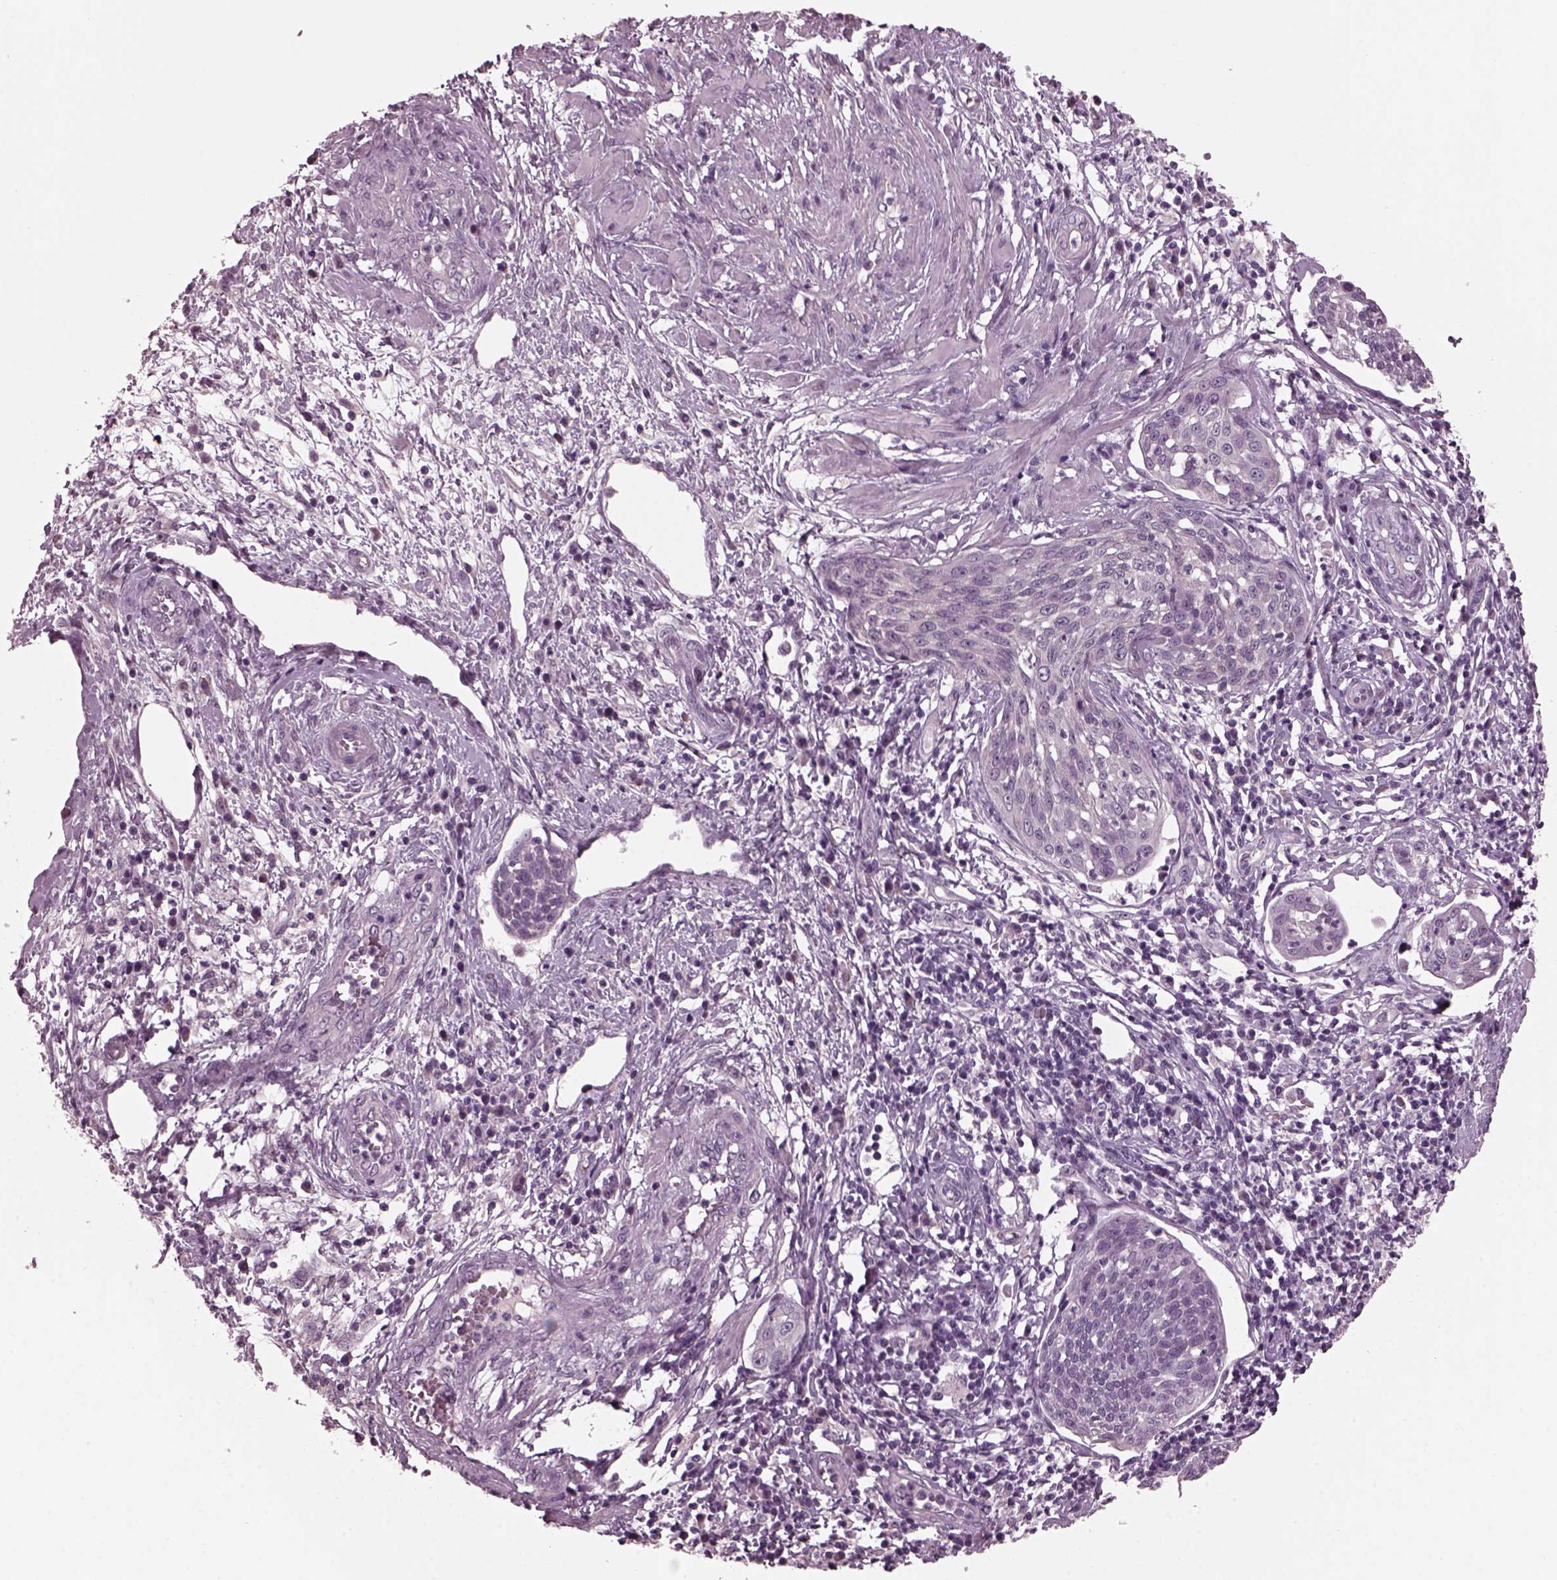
{"staining": {"intensity": "negative", "quantity": "none", "location": "none"}, "tissue": "cervical cancer", "cell_type": "Tumor cells", "image_type": "cancer", "snomed": [{"axis": "morphology", "description": "Squamous cell carcinoma, NOS"}, {"axis": "topography", "description": "Cervix"}], "caption": "The image exhibits no staining of tumor cells in cervical cancer (squamous cell carcinoma). The staining is performed using DAB brown chromogen with nuclei counter-stained in using hematoxylin.", "gene": "CLCN4", "patient": {"sex": "female", "age": 34}}